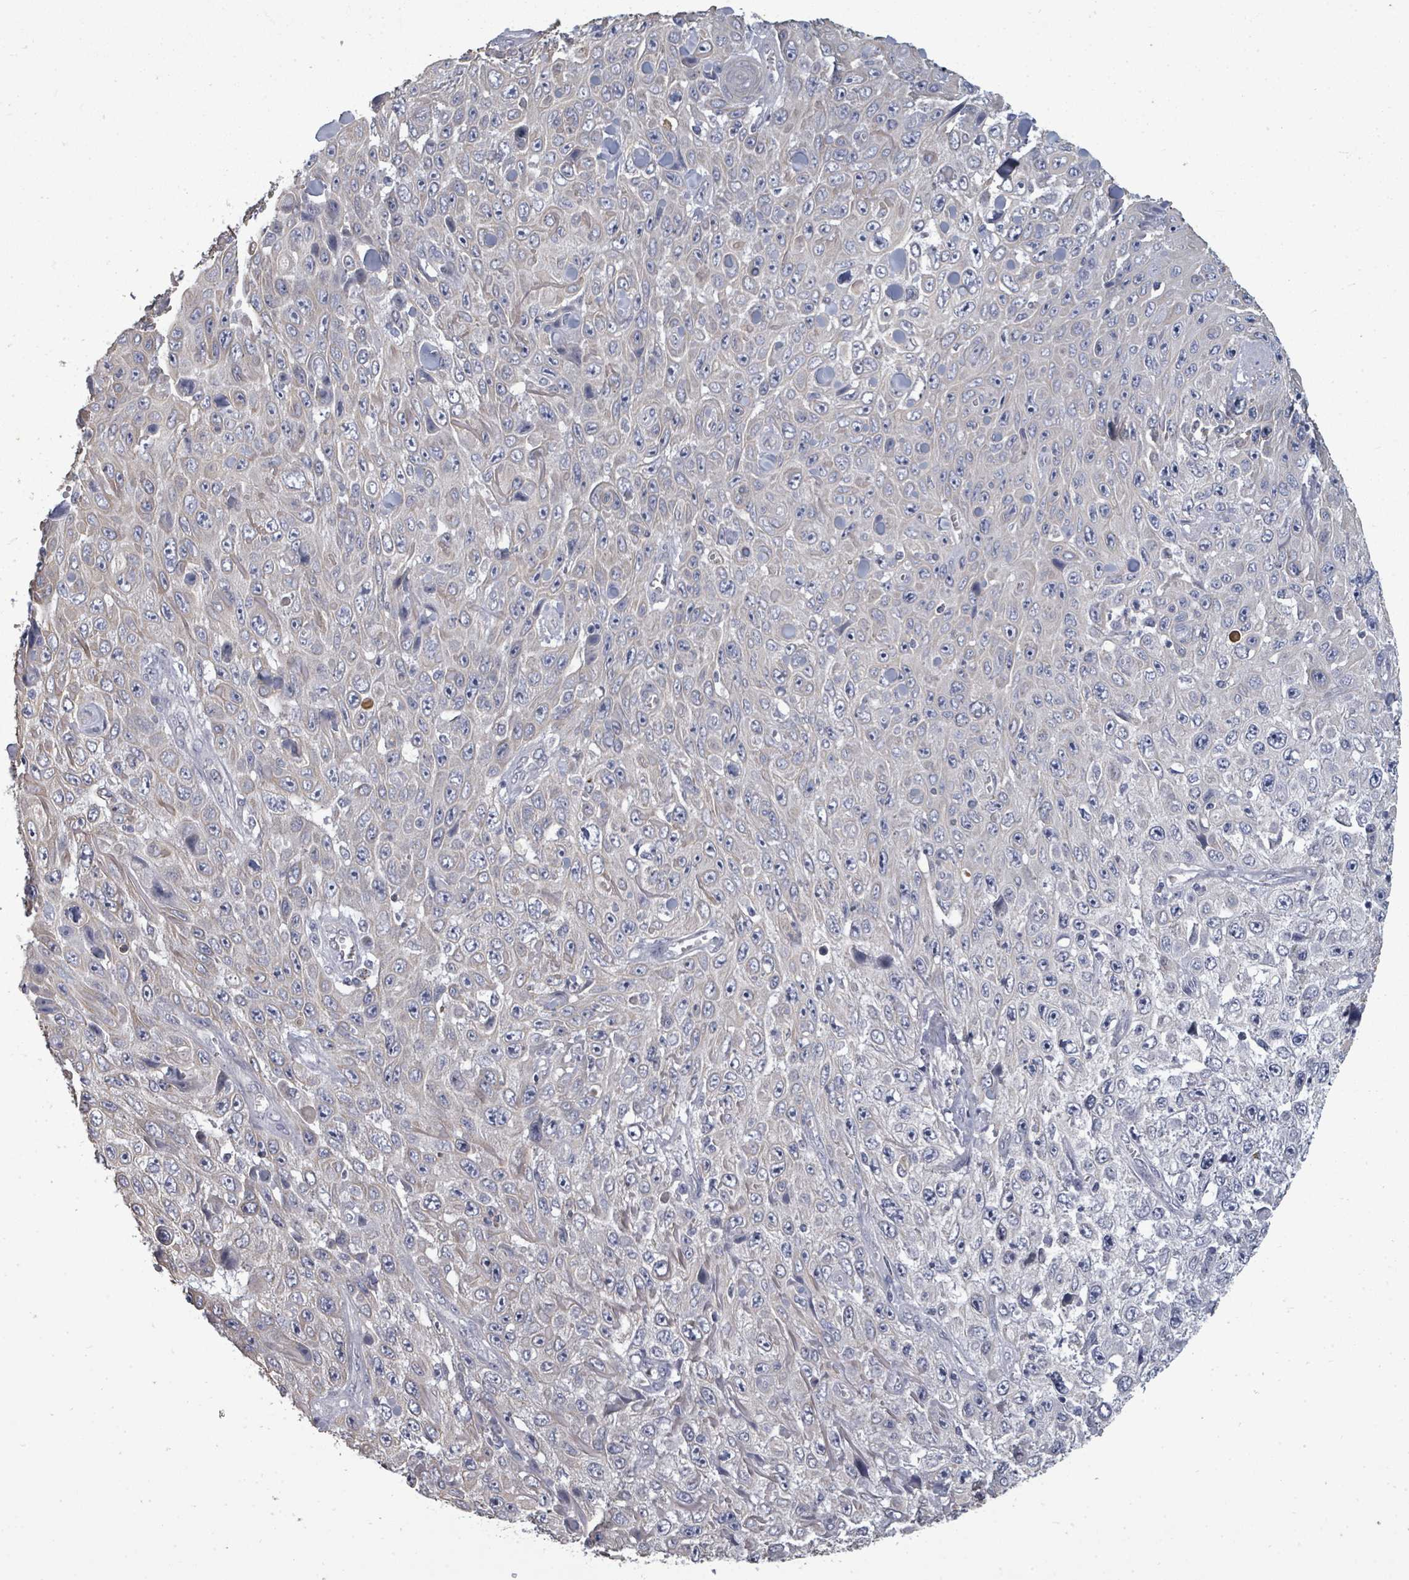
{"staining": {"intensity": "negative", "quantity": "none", "location": "none"}, "tissue": "skin cancer", "cell_type": "Tumor cells", "image_type": "cancer", "snomed": [{"axis": "morphology", "description": "Squamous cell carcinoma, NOS"}, {"axis": "topography", "description": "Skin"}], "caption": "DAB (3,3'-diaminobenzidine) immunohistochemical staining of skin squamous cell carcinoma exhibits no significant expression in tumor cells.", "gene": "ASB12", "patient": {"sex": "male", "age": 82}}